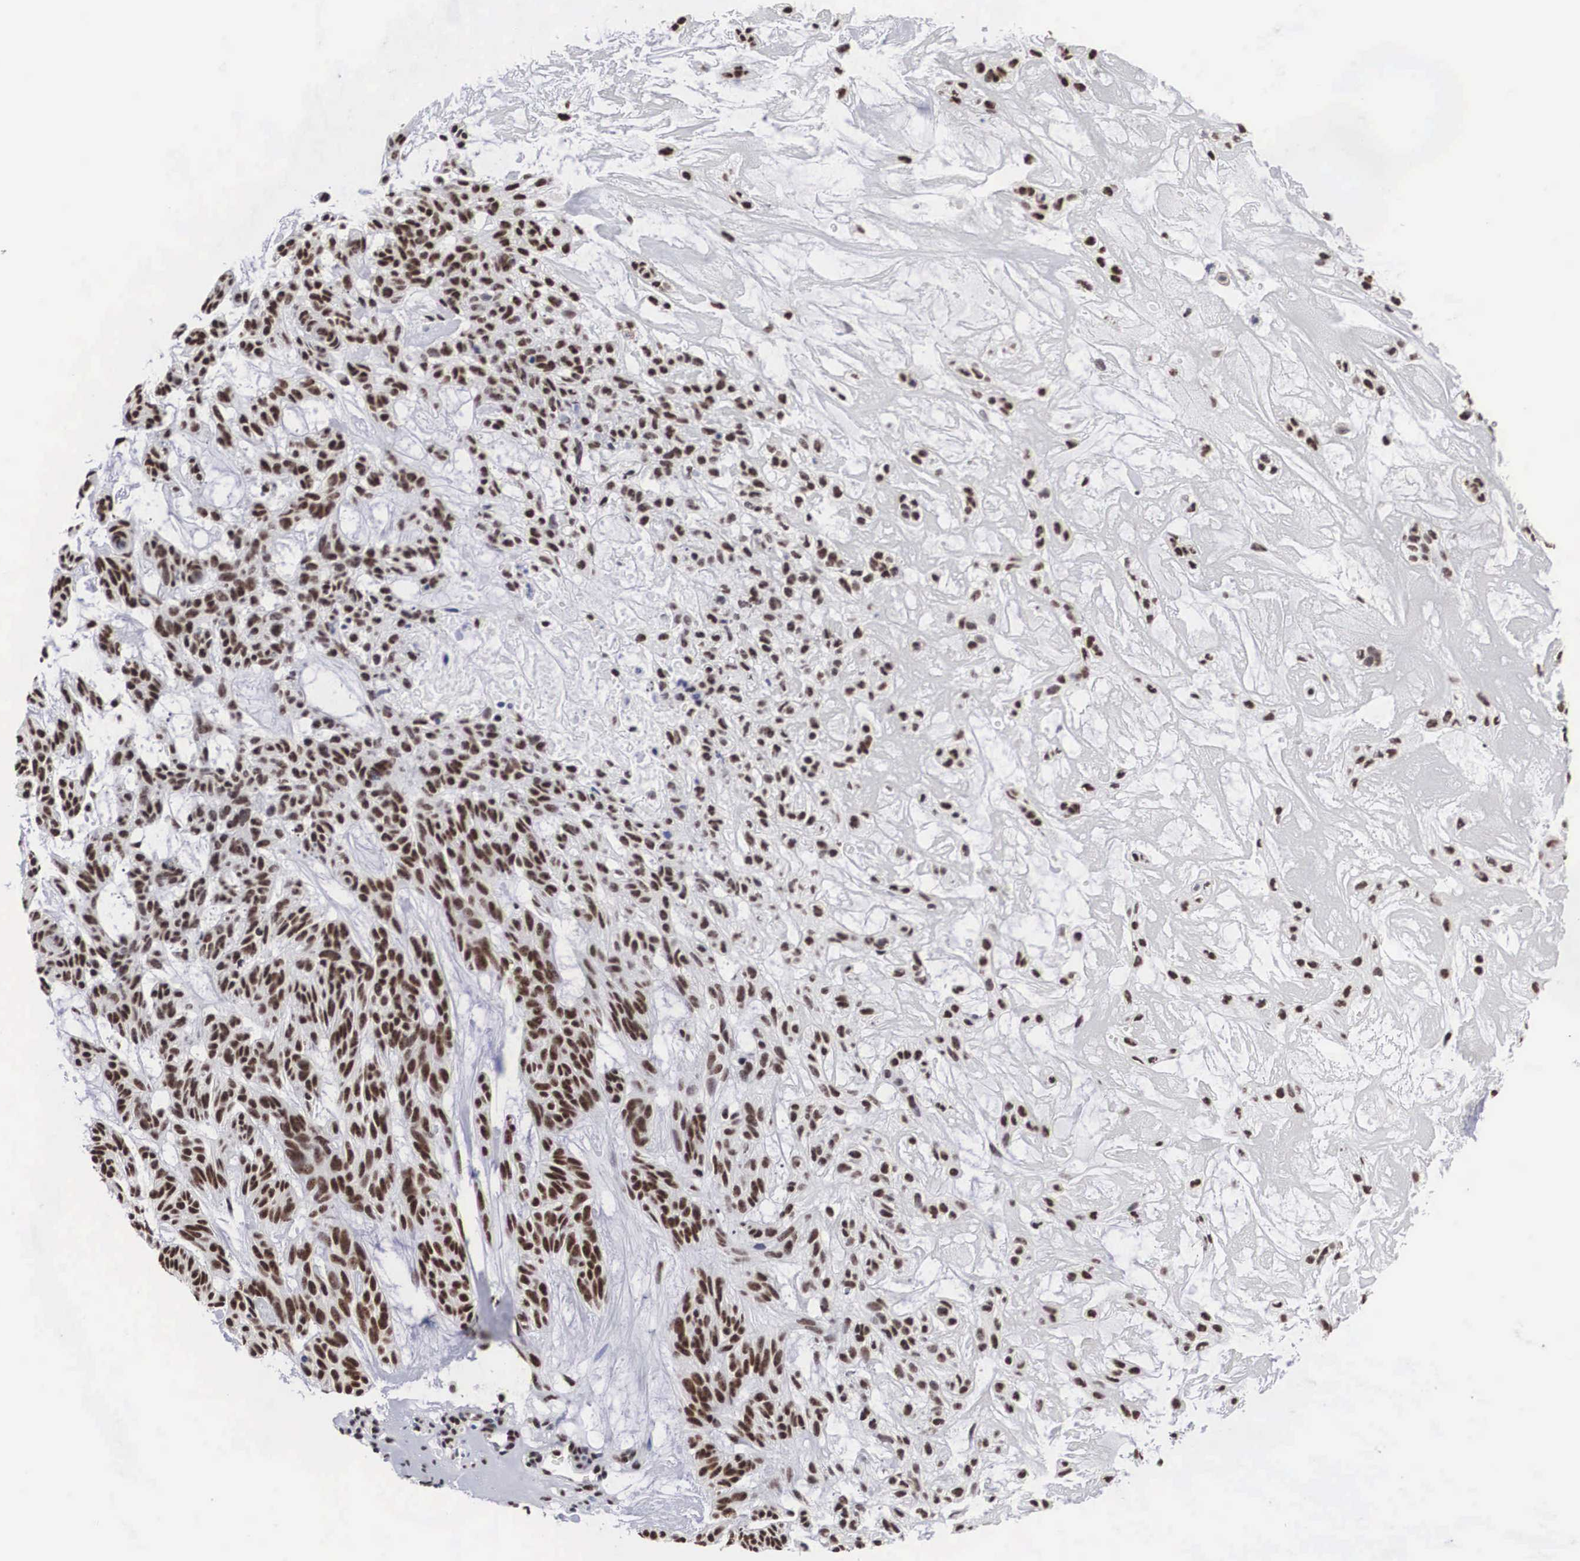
{"staining": {"intensity": "moderate", "quantity": ">75%", "location": "nuclear"}, "tissue": "skin cancer", "cell_type": "Tumor cells", "image_type": "cancer", "snomed": [{"axis": "morphology", "description": "Basal cell carcinoma"}, {"axis": "topography", "description": "Skin"}], "caption": "DAB (3,3'-diaminobenzidine) immunohistochemical staining of human basal cell carcinoma (skin) reveals moderate nuclear protein positivity in about >75% of tumor cells. The staining was performed using DAB (3,3'-diaminobenzidine), with brown indicating positive protein expression. Nuclei are stained blue with hematoxylin.", "gene": "ACIN1", "patient": {"sex": "male", "age": 75}}